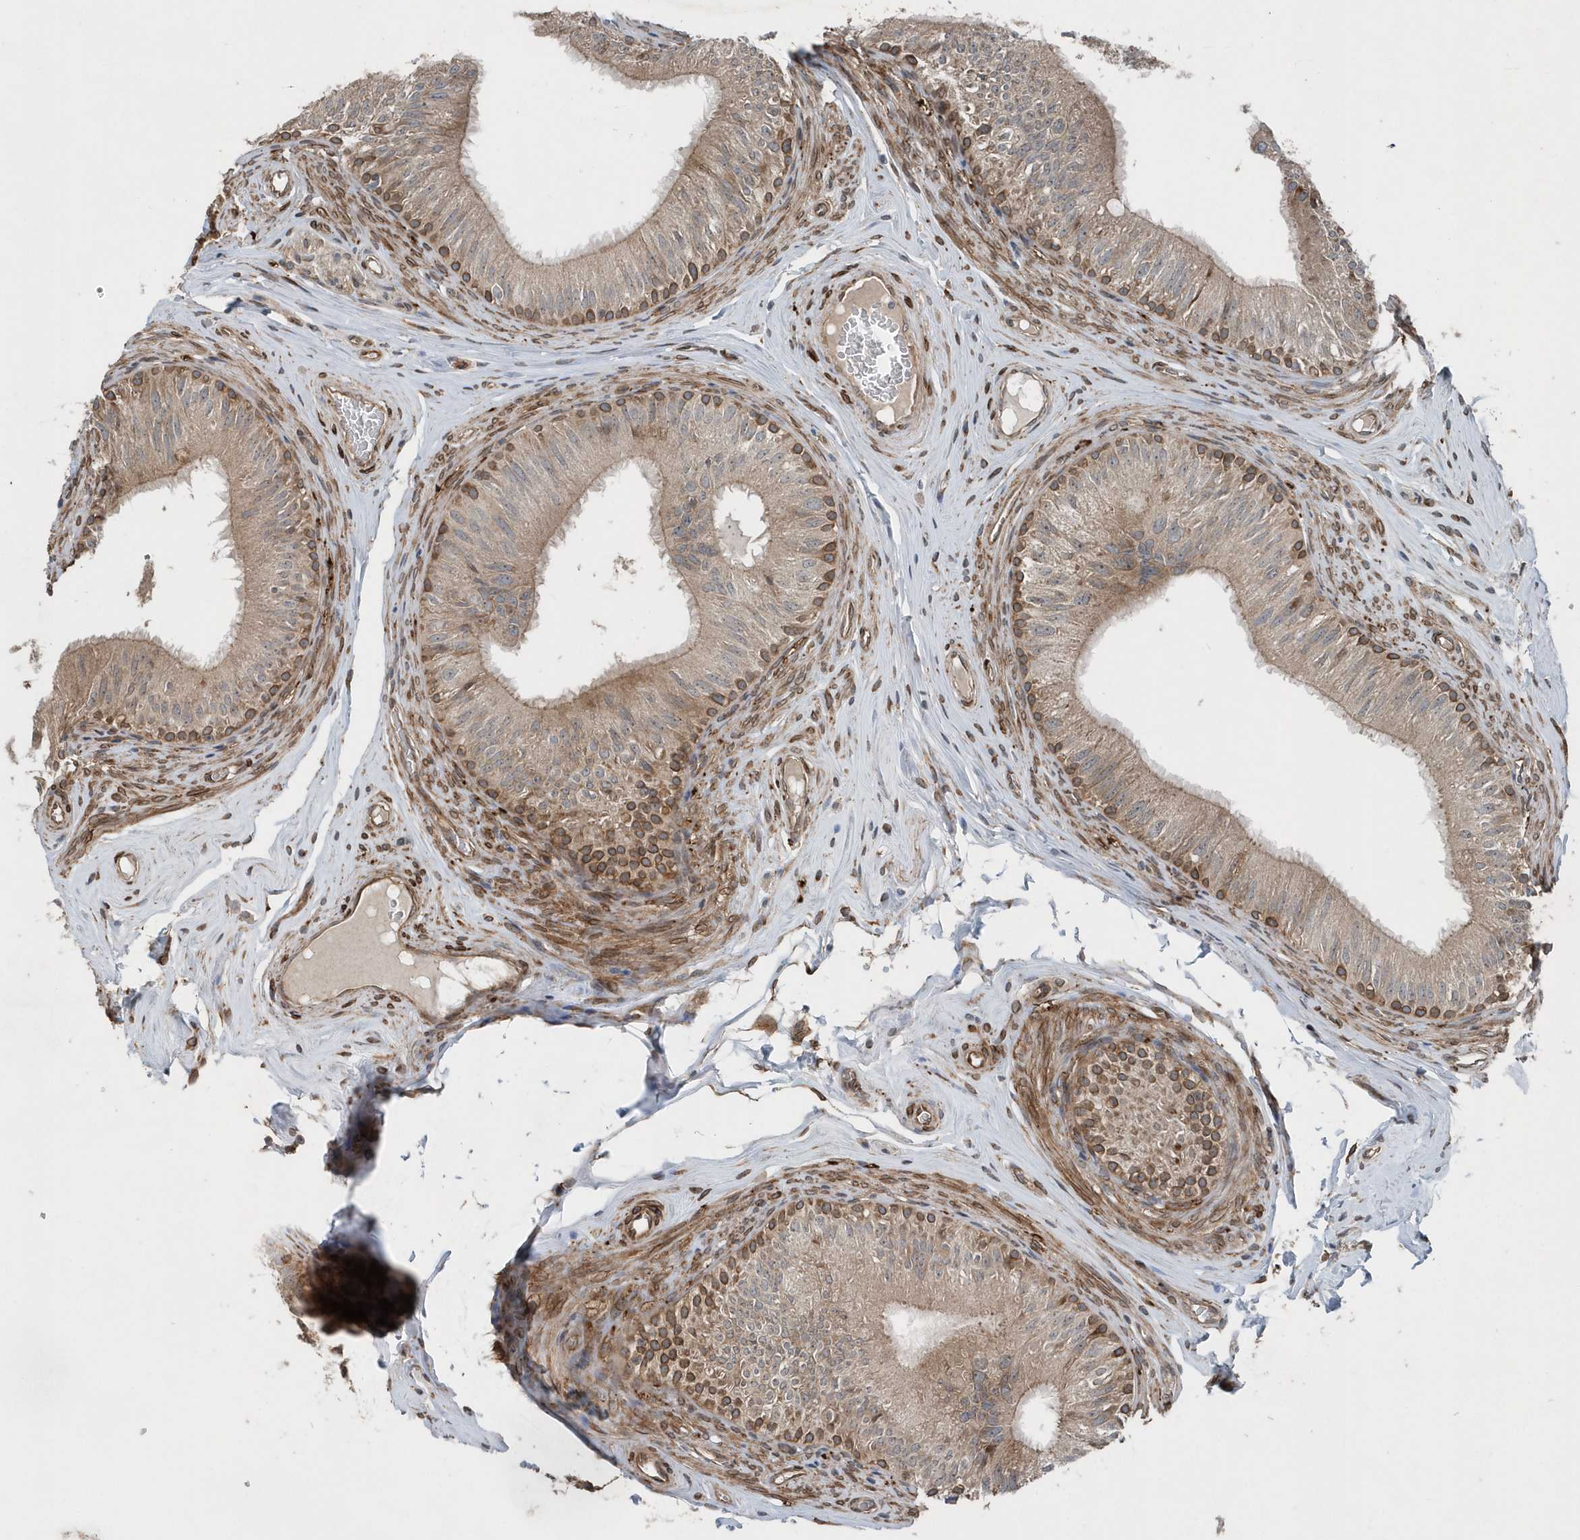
{"staining": {"intensity": "moderate", "quantity": ">75%", "location": "cytoplasmic/membranous"}, "tissue": "epididymis", "cell_type": "Glandular cells", "image_type": "normal", "snomed": [{"axis": "morphology", "description": "Normal tissue, NOS"}, {"axis": "topography", "description": "Epididymis"}], "caption": "The immunohistochemical stain labels moderate cytoplasmic/membranous positivity in glandular cells of unremarkable epididymis.", "gene": "MCC", "patient": {"sex": "male", "age": 46}}